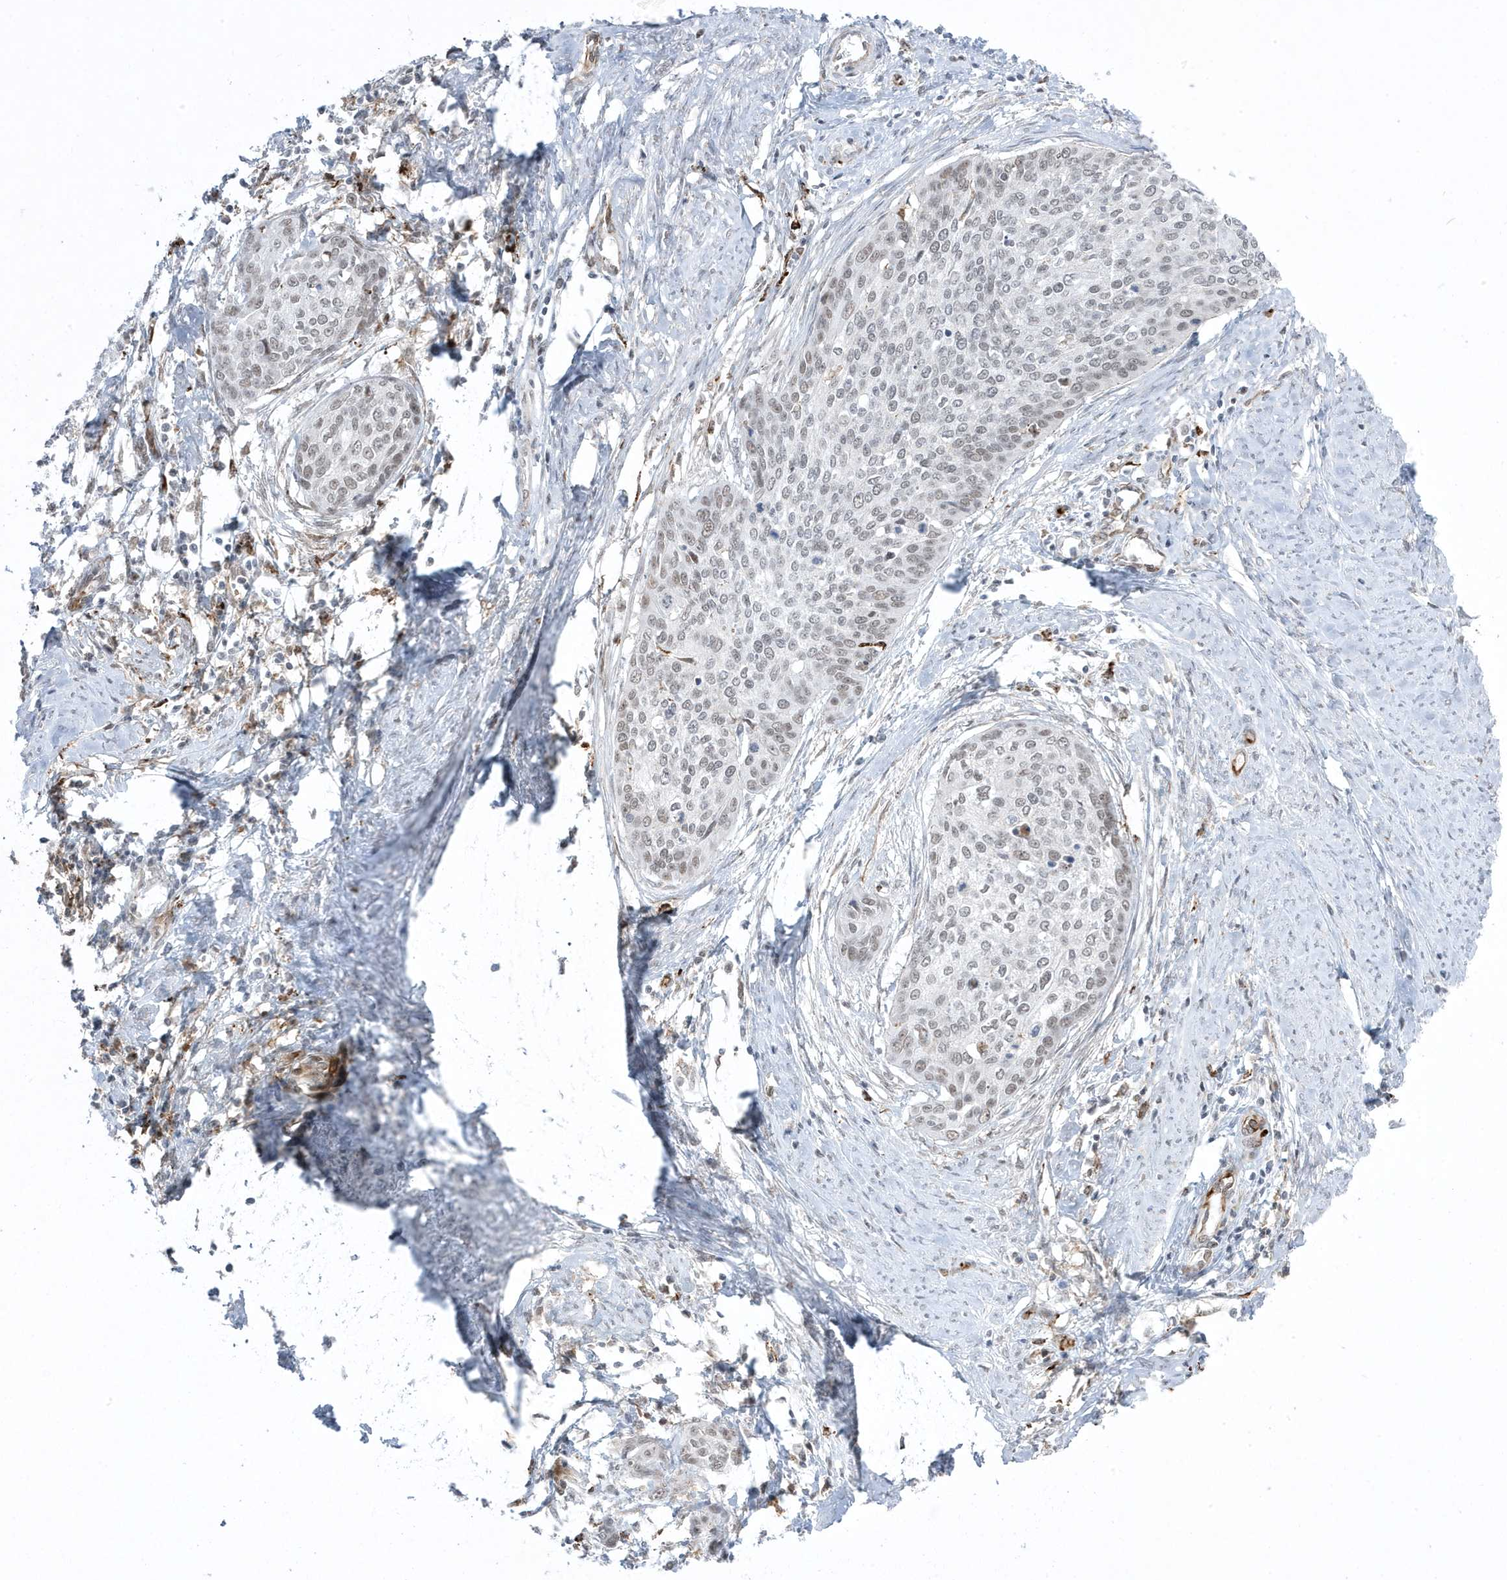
{"staining": {"intensity": "moderate", "quantity": ">75%", "location": "nuclear"}, "tissue": "cervical cancer", "cell_type": "Tumor cells", "image_type": "cancer", "snomed": [{"axis": "morphology", "description": "Squamous cell carcinoma, NOS"}, {"axis": "topography", "description": "Cervix"}], "caption": "Tumor cells show moderate nuclear expression in approximately >75% of cells in cervical cancer.", "gene": "ADAMTSL3", "patient": {"sex": "female", "age": 37}}